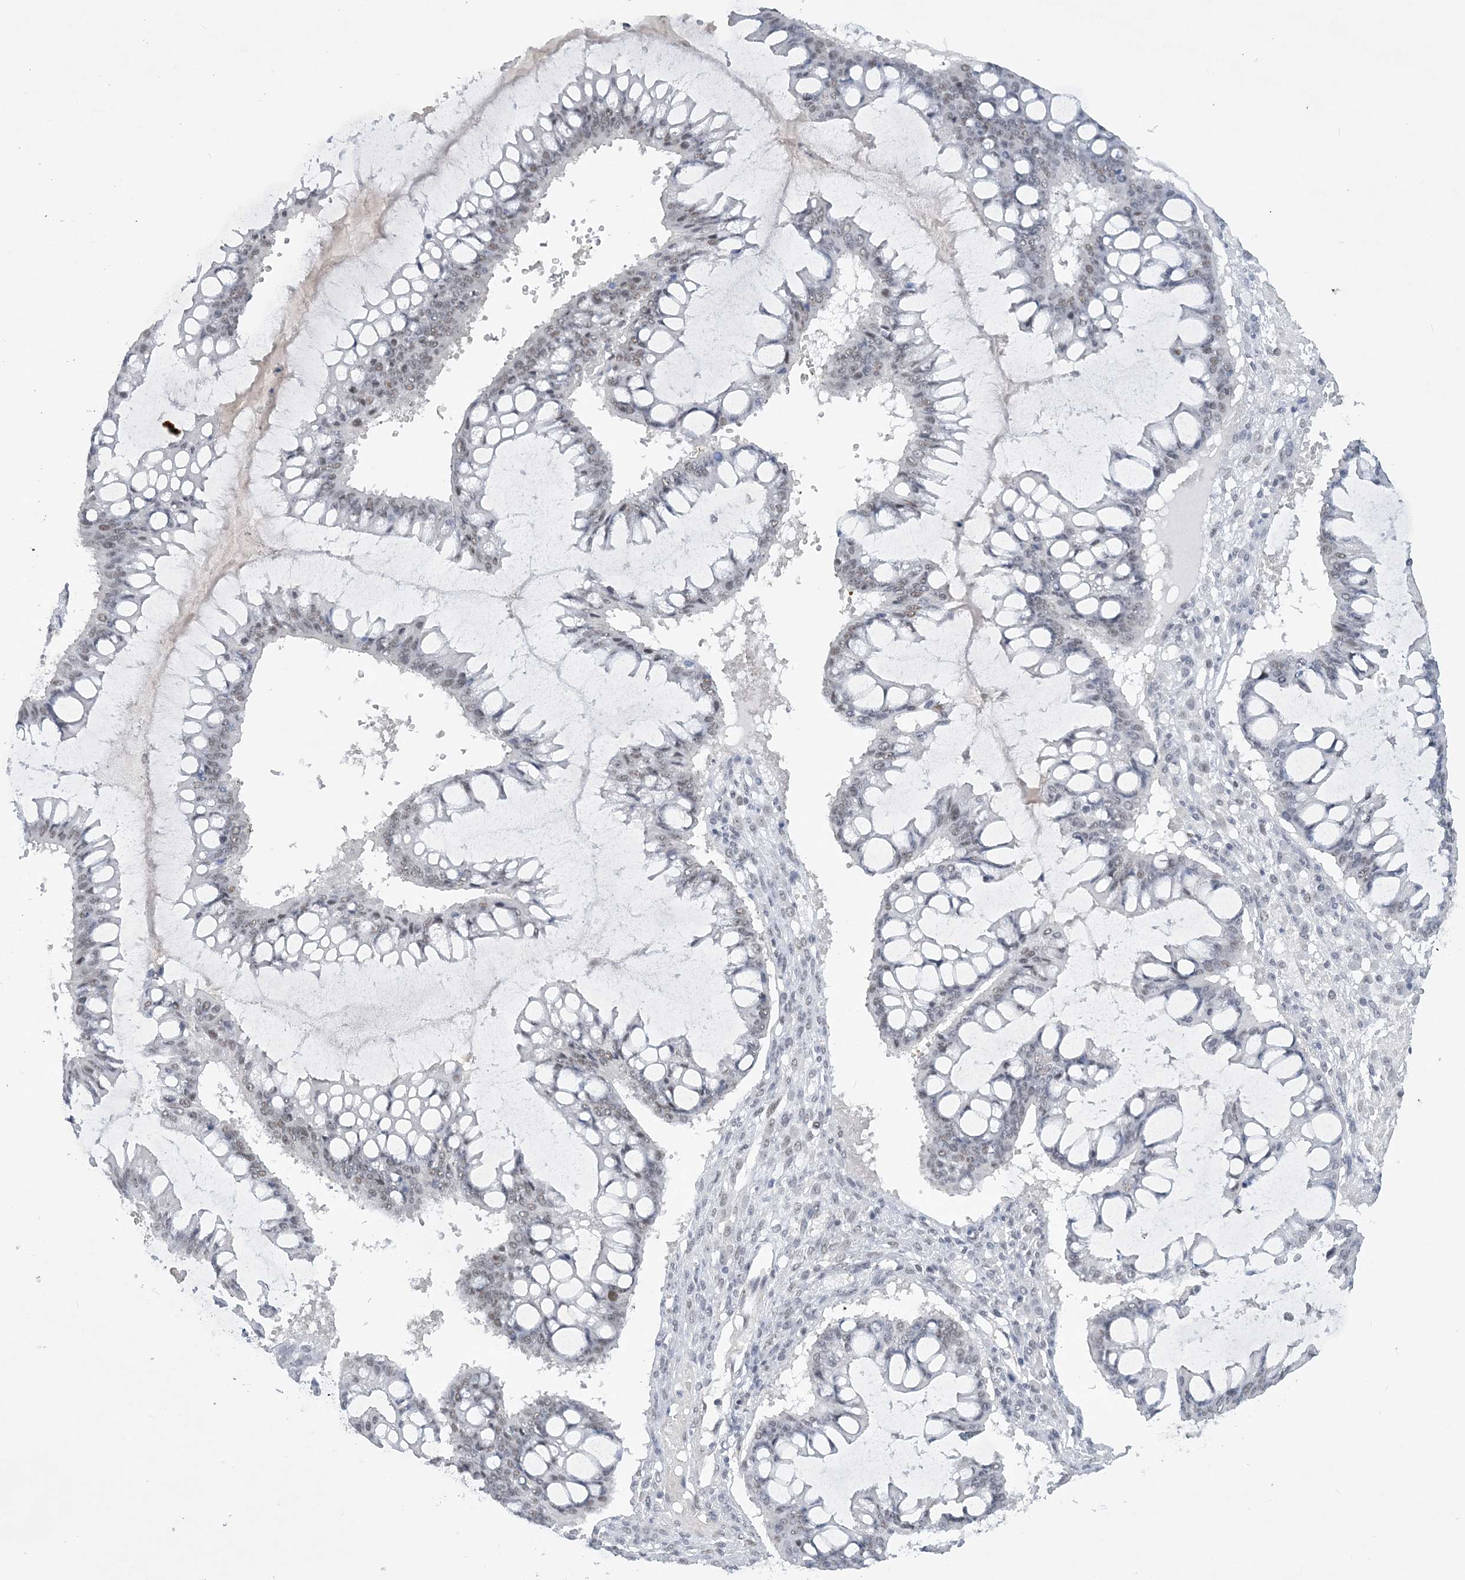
{"staining": {"intensity": "weak", "quantity": "<25%", "location": "nuclear"}, "tissue": "ovarian cancer", "cell_type": "Tumor cells", "image_type": "cancer", "snomed": [{"axis": "morphology", "description": "Cystadenocarcinoma, mucinous, NOS"}, {"axis": "topography", "description": "Ovary"}], "caption": "An image of human ovarian cancer (mucinous cystadenocarcinoma) is negative for staining in tumor cells.", "gene": "KMT2D", "patient": {"sex": "female", "age": 73}}